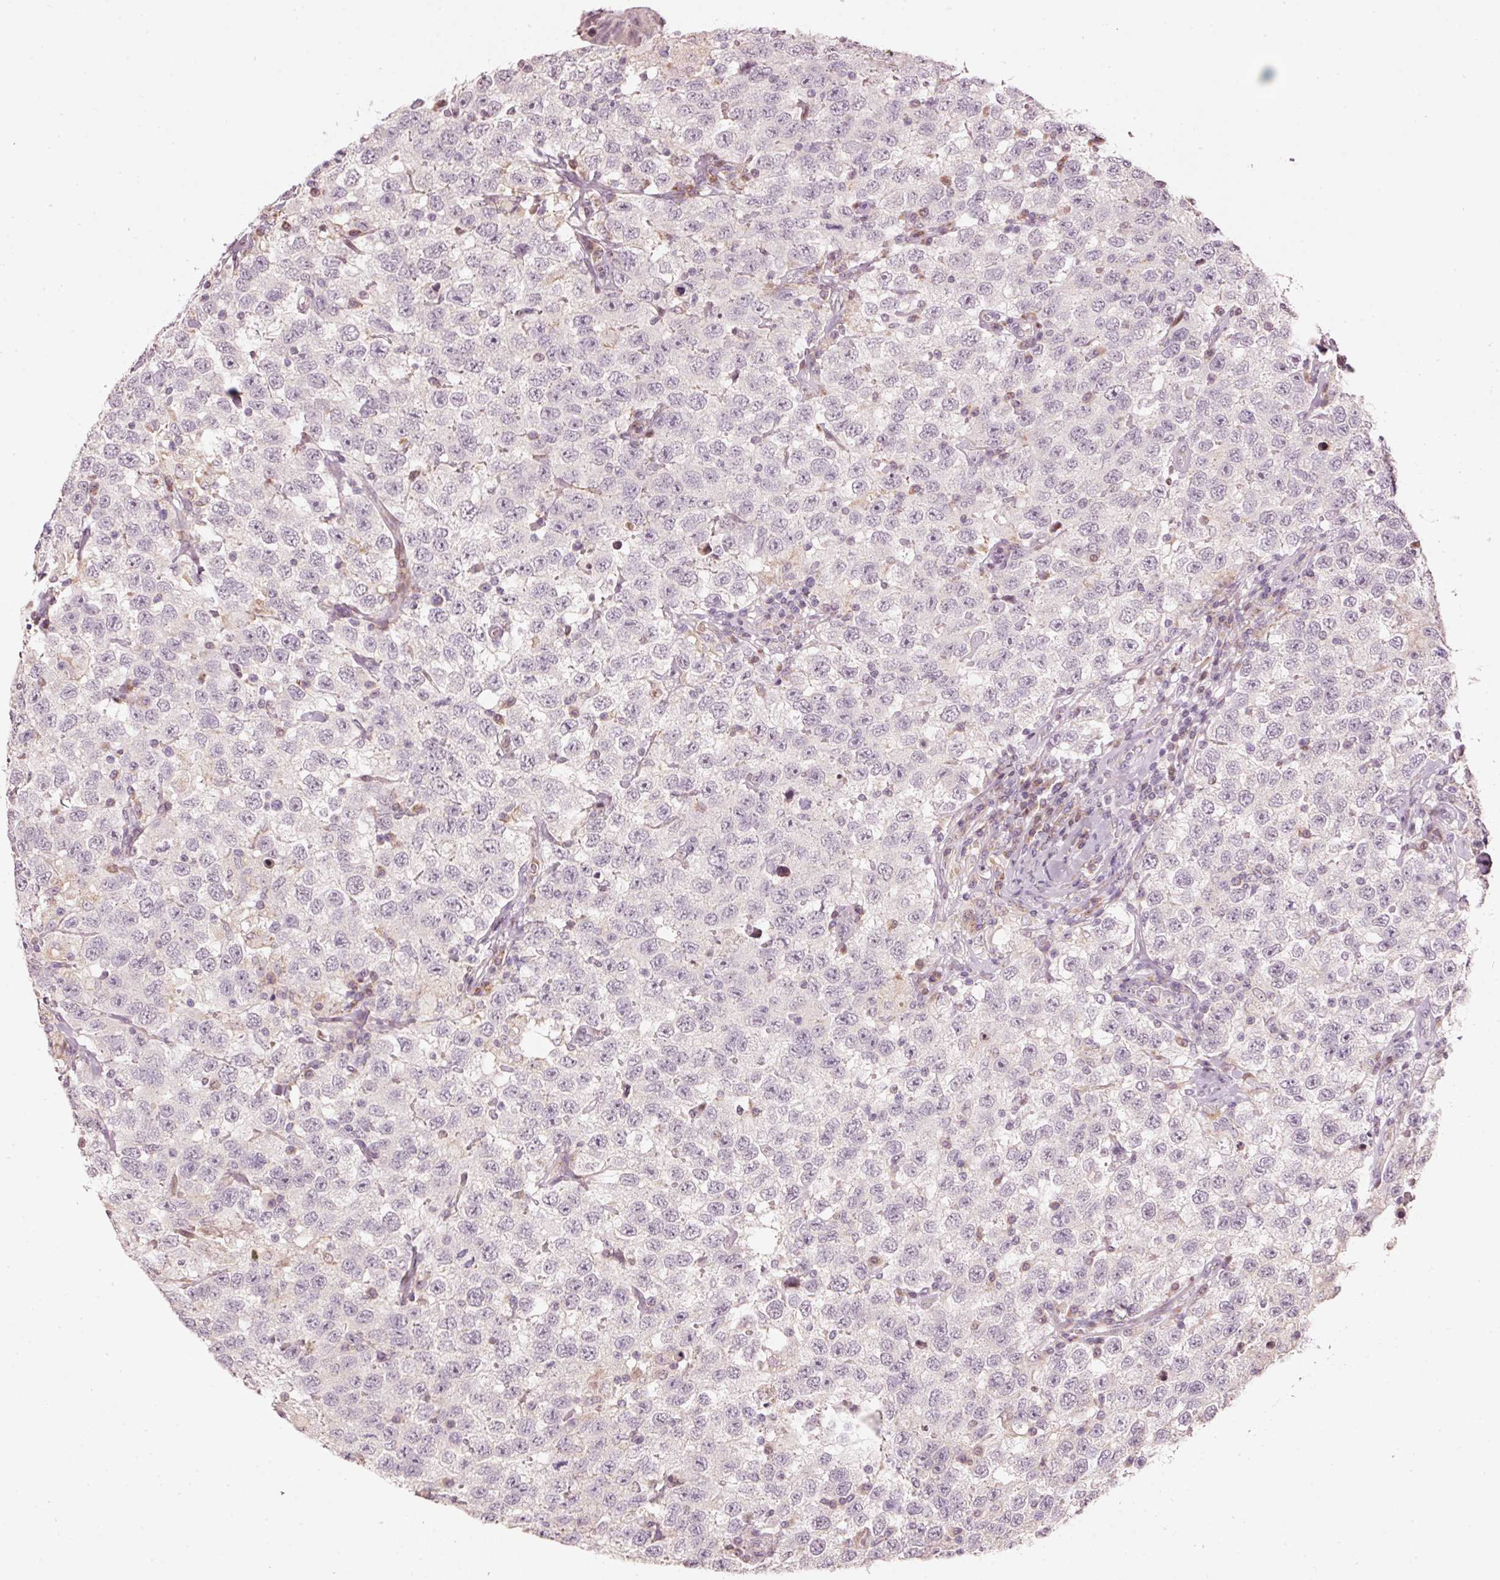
{"staining": {"intensity": "negative", "quantity": "none", "location": "none"}, "tissue": "testis cancer", "cell_type": "Tumor cells", "image_type": "cancer", "snomed": [{"axis": "morphology", "description": "Seminoma, NOS"}, {"axis": "topography", "description": "Testis"}], "caption": "DAB immunohistochemical staining of testis cancer (seminoma) demonstrates no significant expression in tumor cells.", "gene": "TOB2", "patient": {"sex": "male", "age": 41}}